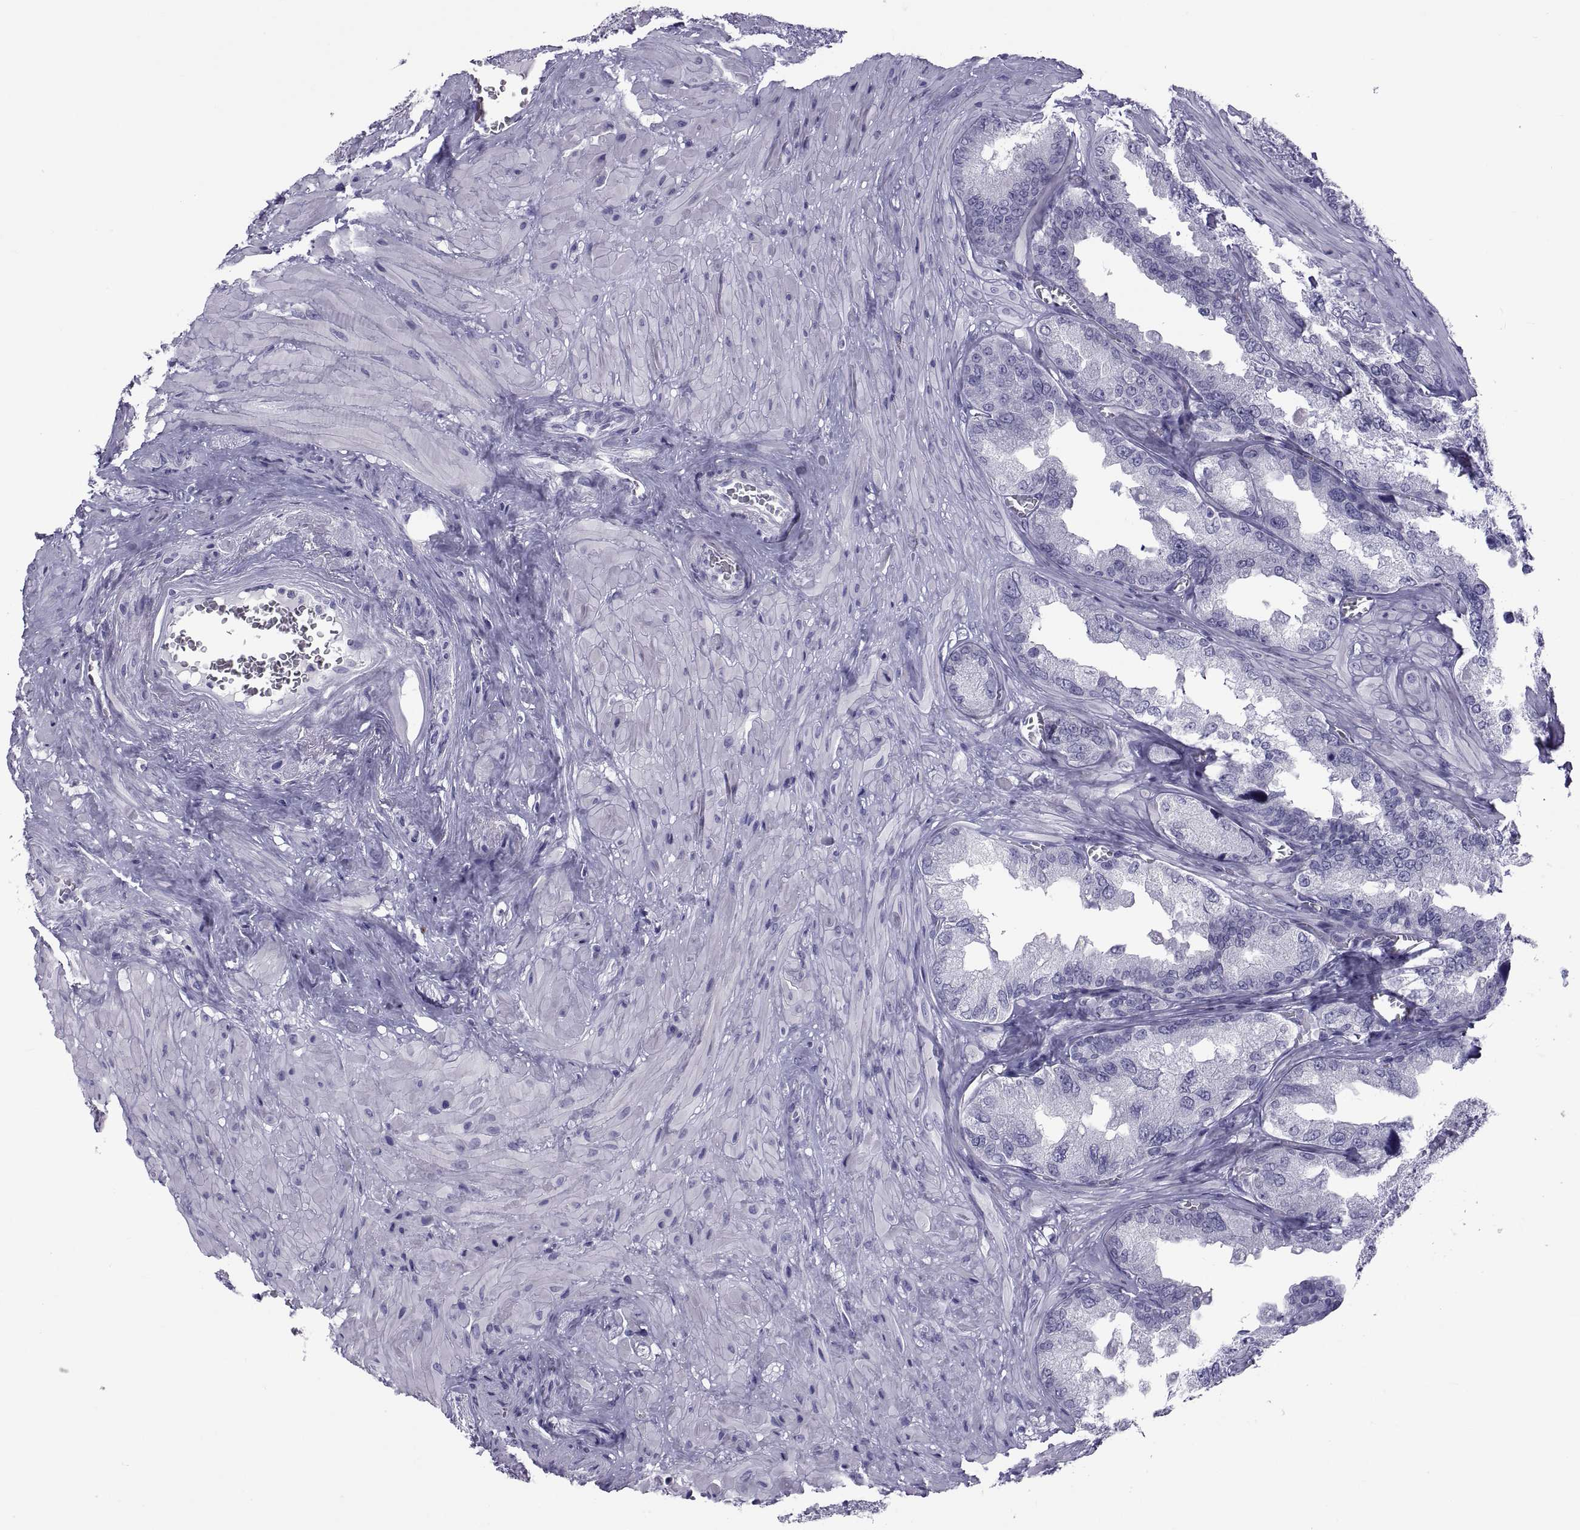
{"staining": {"intensity": "negative", "quantity": "none", "location": "none"}, "tissue": "seminal vesicle", "cell_type": "Glandular cells", "image_type": "normal", "snomed": [{"axis": "morphology", "description": "Normal tissue, NOS"}, {"axis": "topography", "description": "Seminal veicle"}], "caption": "Immunohistochemistry (IHC) photomicrograph of normal seminal vesicle stained for a protein (brown), which exhibits no expression in glandular cells. (IHC, brightfield microscopy, high magnification).", "gene": "NPTX2", "patient": {"sex": "male", "age": 72}}